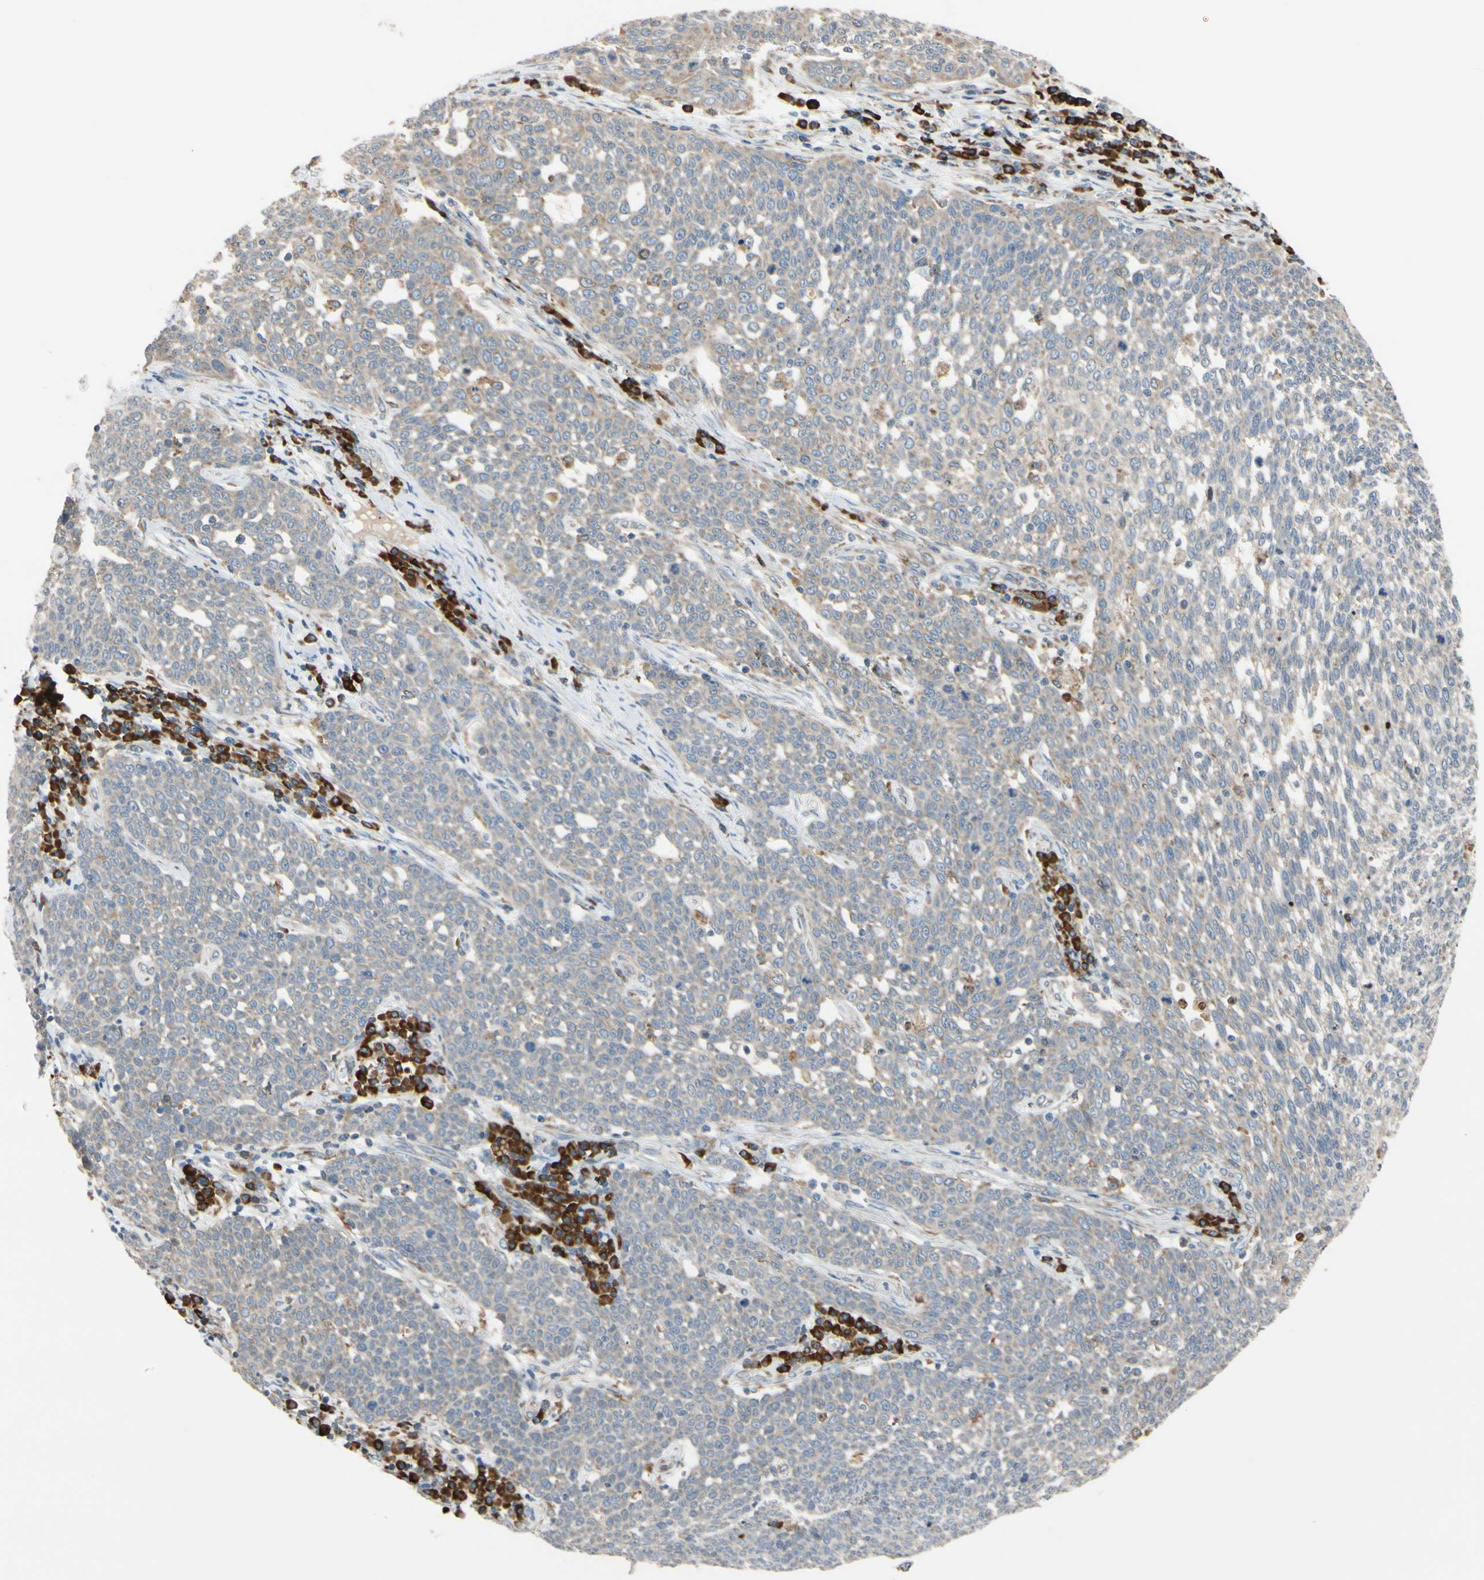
{"staining": {"intensity": "weak", "quantity": "25%-75%", "location": "cytoplasmic/membranous"}, "tissue": "cervical cancer", "cell_type": "Tumor cells", "image_type": "cancer", "snomed": [{"axis": "morphology", "description": "Squamous cell carcinoma, NOS"}, {"axis": "topography", "description": "Cervix"}], "caption": "Immunohistochemical staining of human cervical cancer exhibits weak cytoplasmic/membranous protein positivity in about 25%-75% of tumor cells.", "gene": "RPN2", "patient": {"sex": "female", "age": 34}}